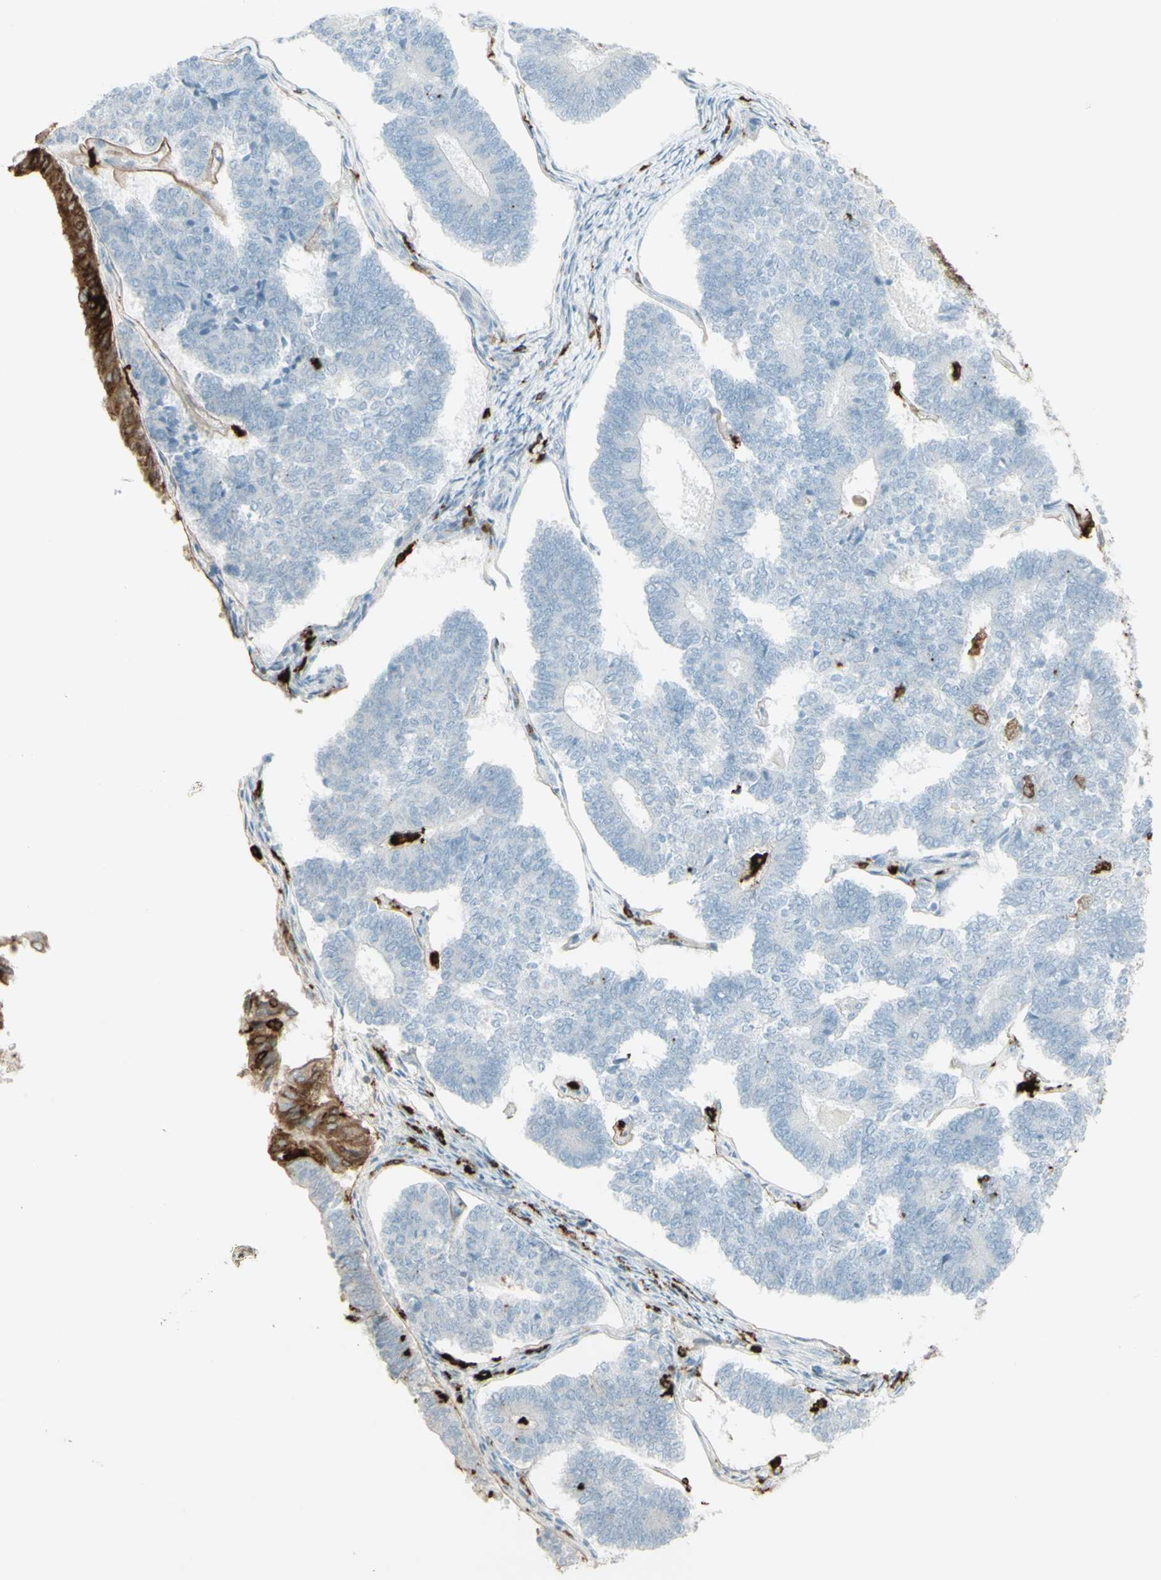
{"staining": {"intensity": "negative", "quantity": "none", "location": "none"}, "tissue": "endometrial cancer", "cell_type": "Tumor cells", "image_type": "cancer", "snomed": [{"axis": "morphology", "description": "Adenocarcinoma, NOS"}, {"axis": "topography", "description": "Endometrium"}], "caption": "Tumor cells are negative for brown protein staining in adenocarcinoma (endometrial).", "gene": "HLA-DPB1", "patient": {"sex": "female", "age": 70}}